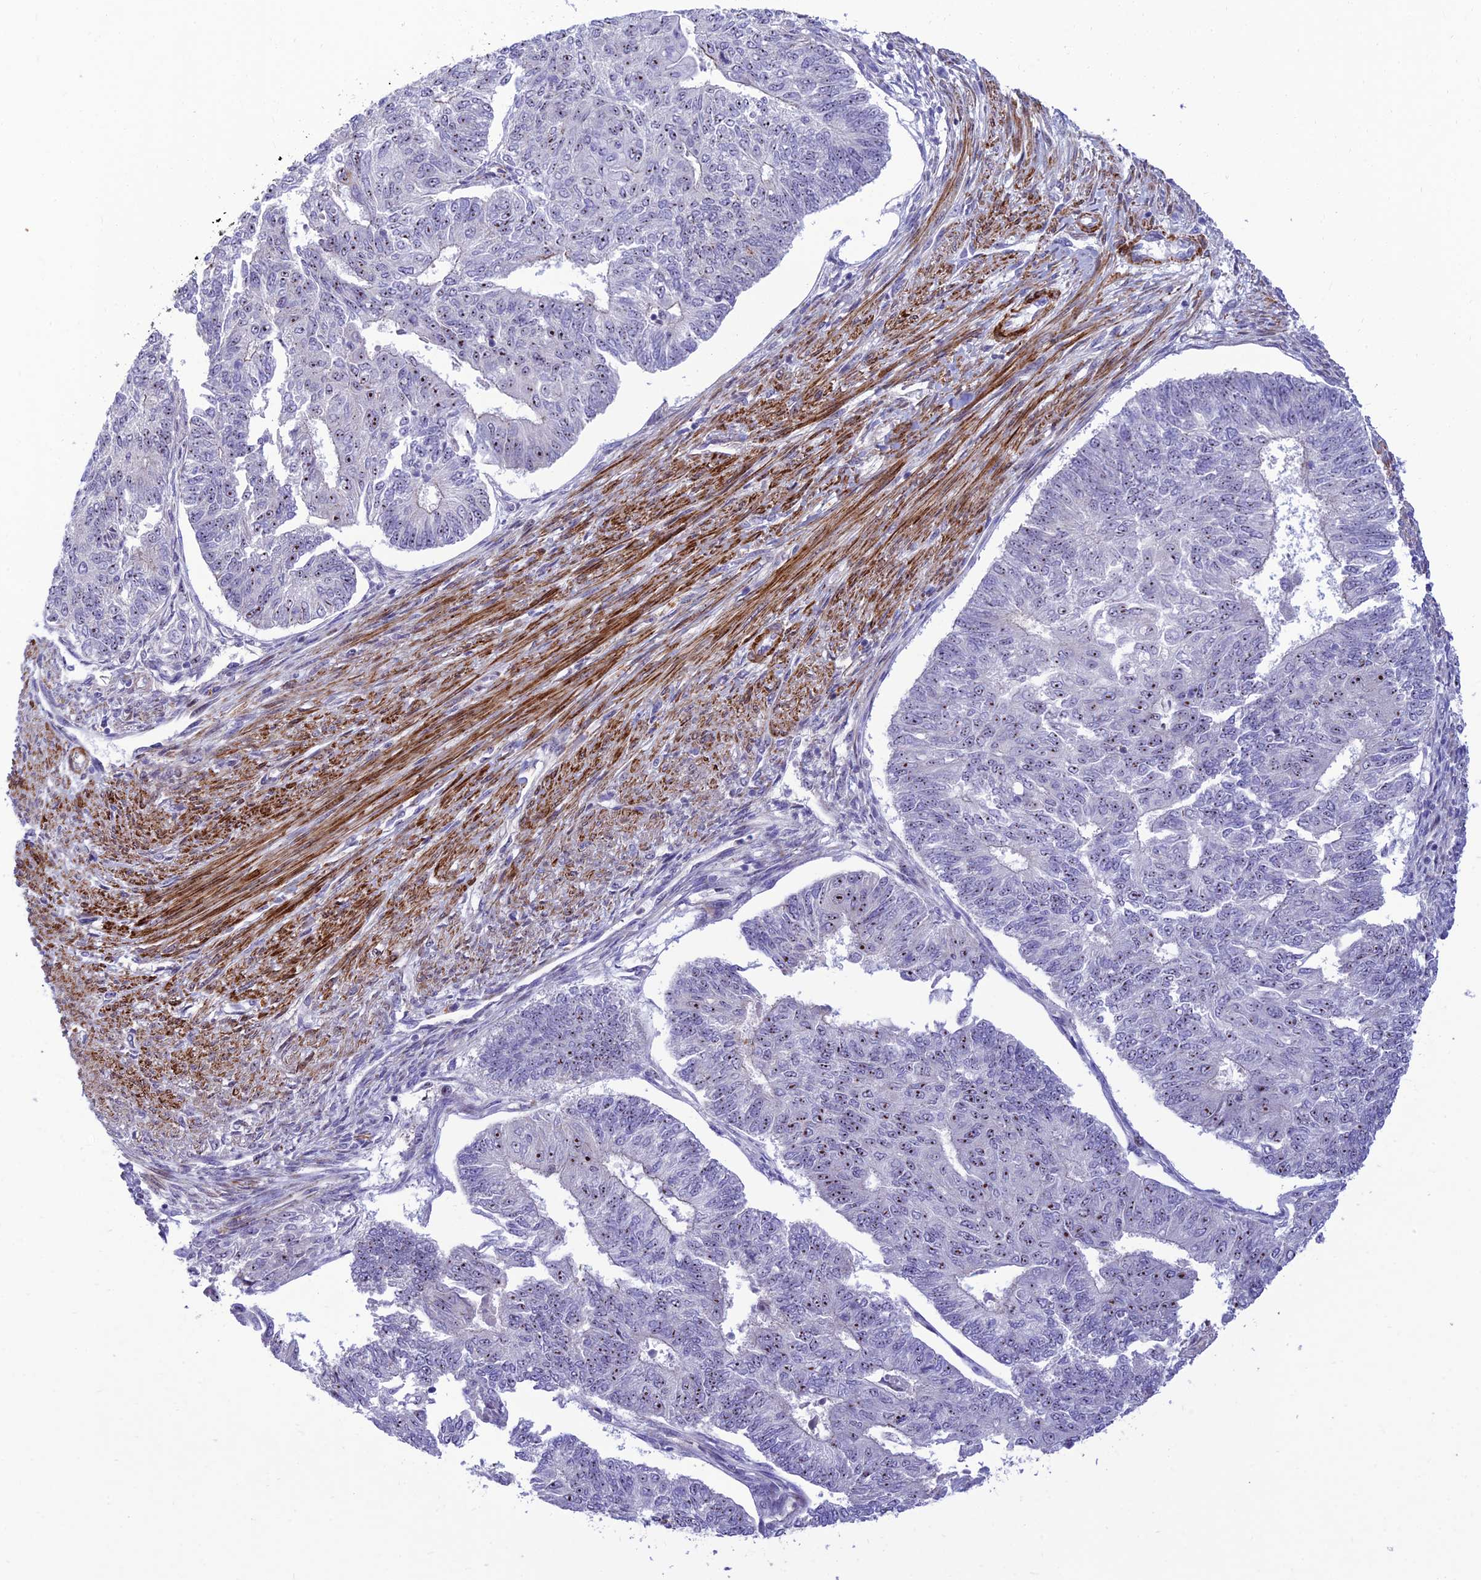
{"staining": {"intensity": "moderate", "quantity": "<25%", "location": "nuclear"}, "tissue": "endometrial cancer", "cell_type": "Tumor cells", "image_type": "cancer", "snomed": [{"axis": "morphology", "description": "Adenocarcinoma, NOS"}, {"axis": "topography", "description": "Endometrium"}], "caption": "A brown stain labels moderate nuclear expression of a protein in human endometrial cancer (adenocarcinoma) tumor cells.", "gene": "KBTBD7", "patient": {"sex": "female", "age": 32}}